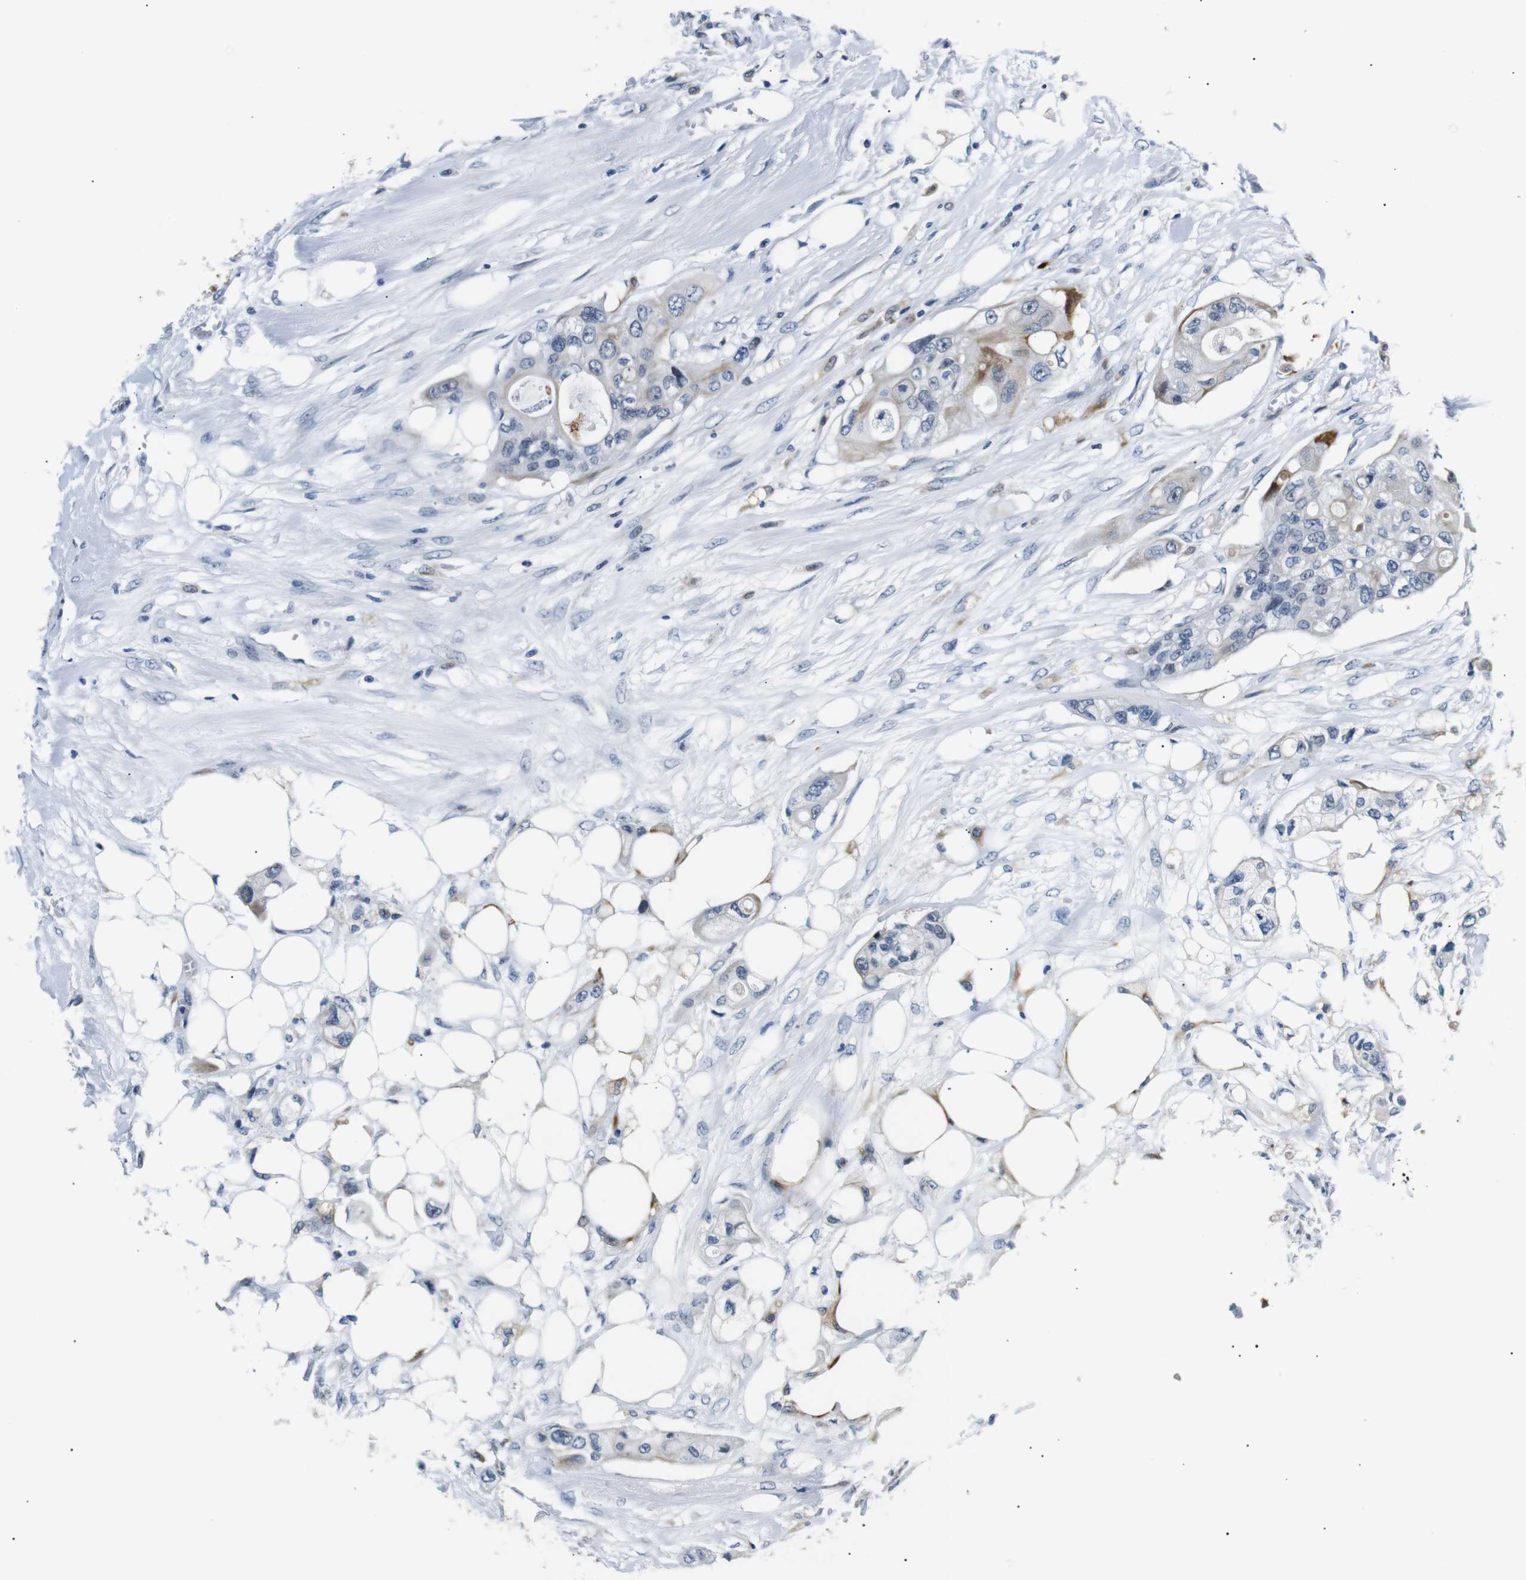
{"staining": {"intensity": "weak", "quantity": "<25%", "location": "cytoplasmic/membranous"}, "tissue": "colorectal cancer", "cell_type": "Tumor cells", "image_type": "cancer", "snomed": [{"axis": "morphology", "description": "Adenocarcinoma, NOS"}, {"axis": "topography", "description": "Colon"}], "caption": "Tumor cells show no significant protein expression in colorectal cancer (adenocarcinoma).", "gene": "TAFA1", "patient": {"sex": "female", "age": 57}}